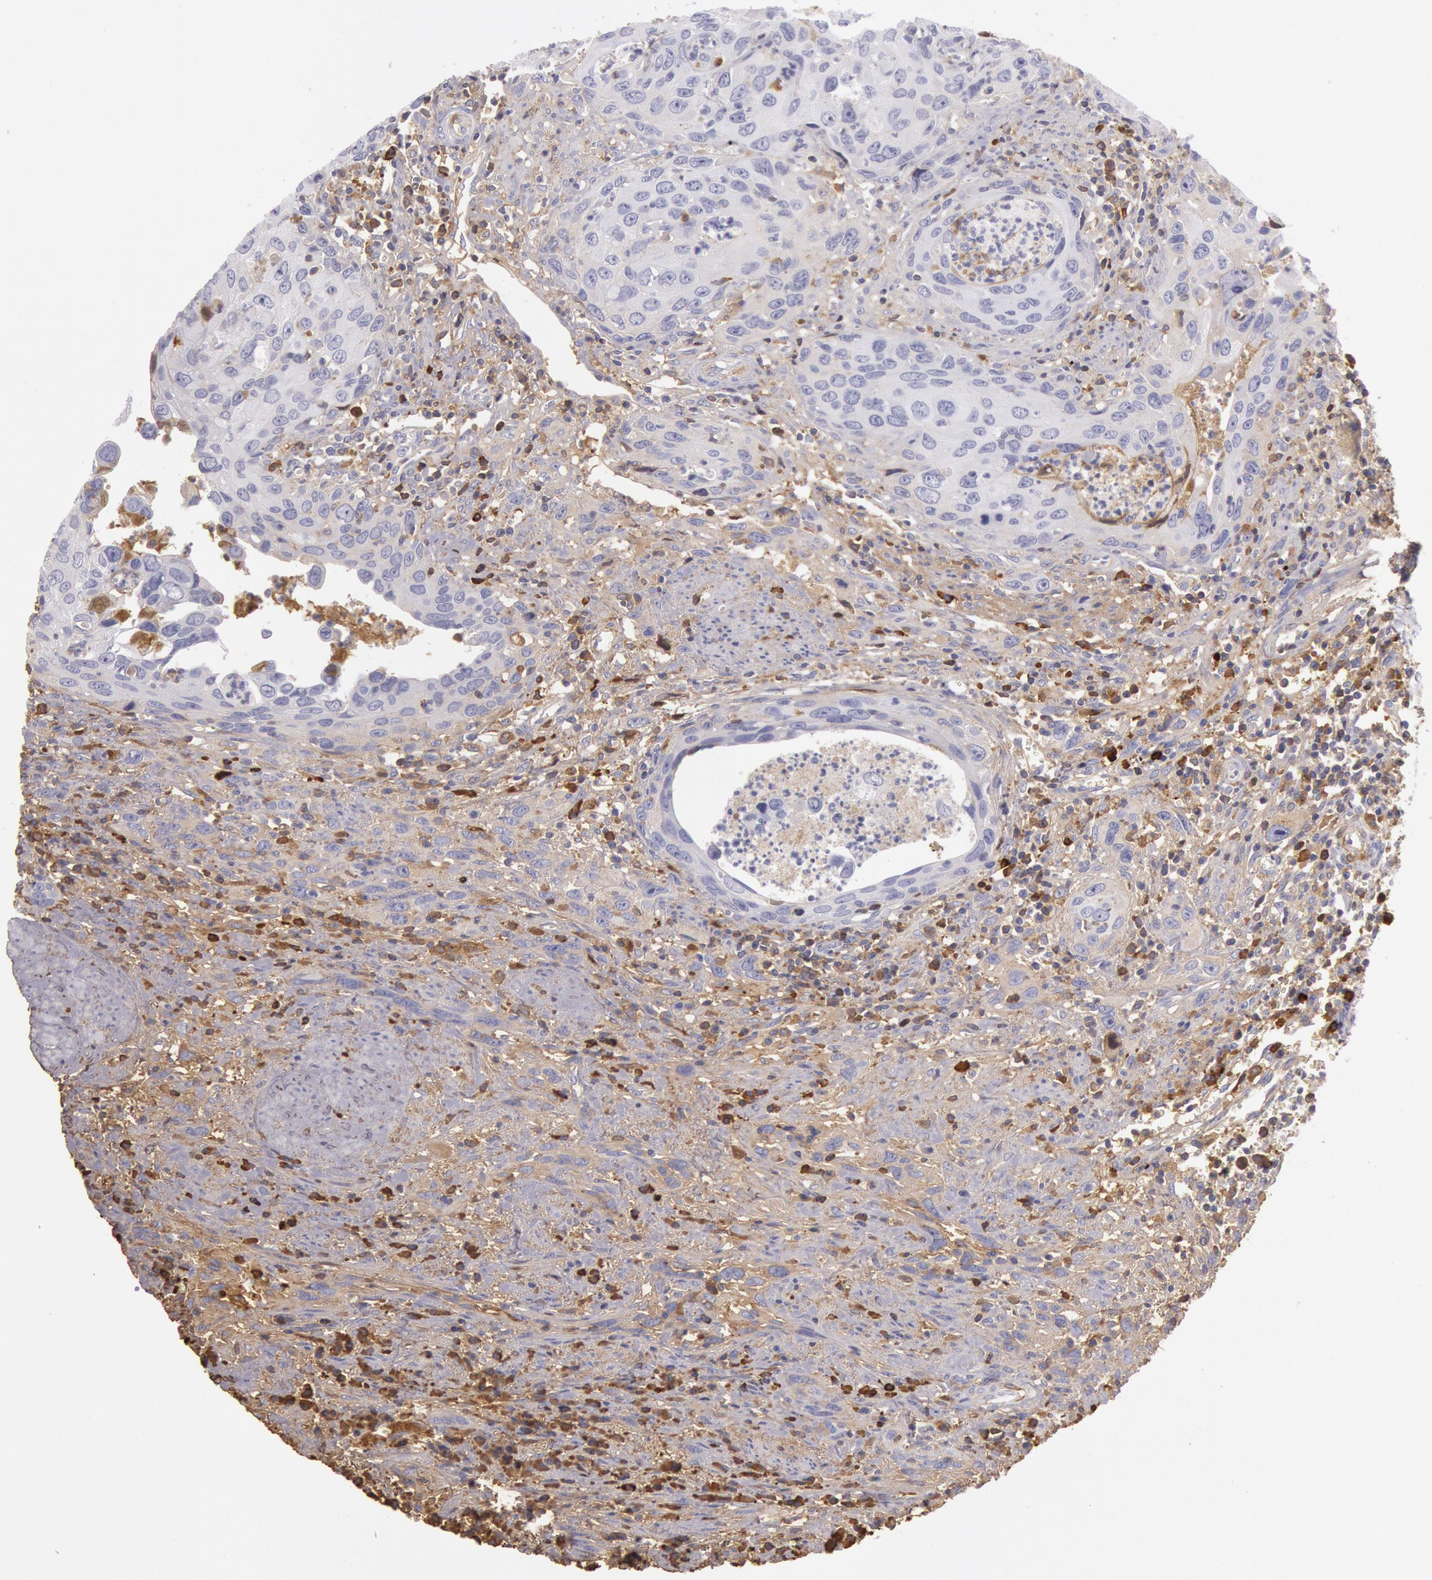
{"staining": {"intensity": "weak", "quantity": "<25%", "location": "cytoplasmic/membranous"}, "tissue": "urothelial cancer", "cell_type": "Tumor cells", "image_type": "cancer", "snomed": [{"axis": "morphology", "description": "Urothelial carcinoma, High grade"}, {"axis": "topography", "description": "Urinary bladder"}], "caption": "High-grade urothelial carcinoma was stained to show a protein in brown. There is no significant positivity in tumor cells. Nuclei are stained in blue.", "gene": "IGHG1", "patient": {"sex": "male", "age": 71}}